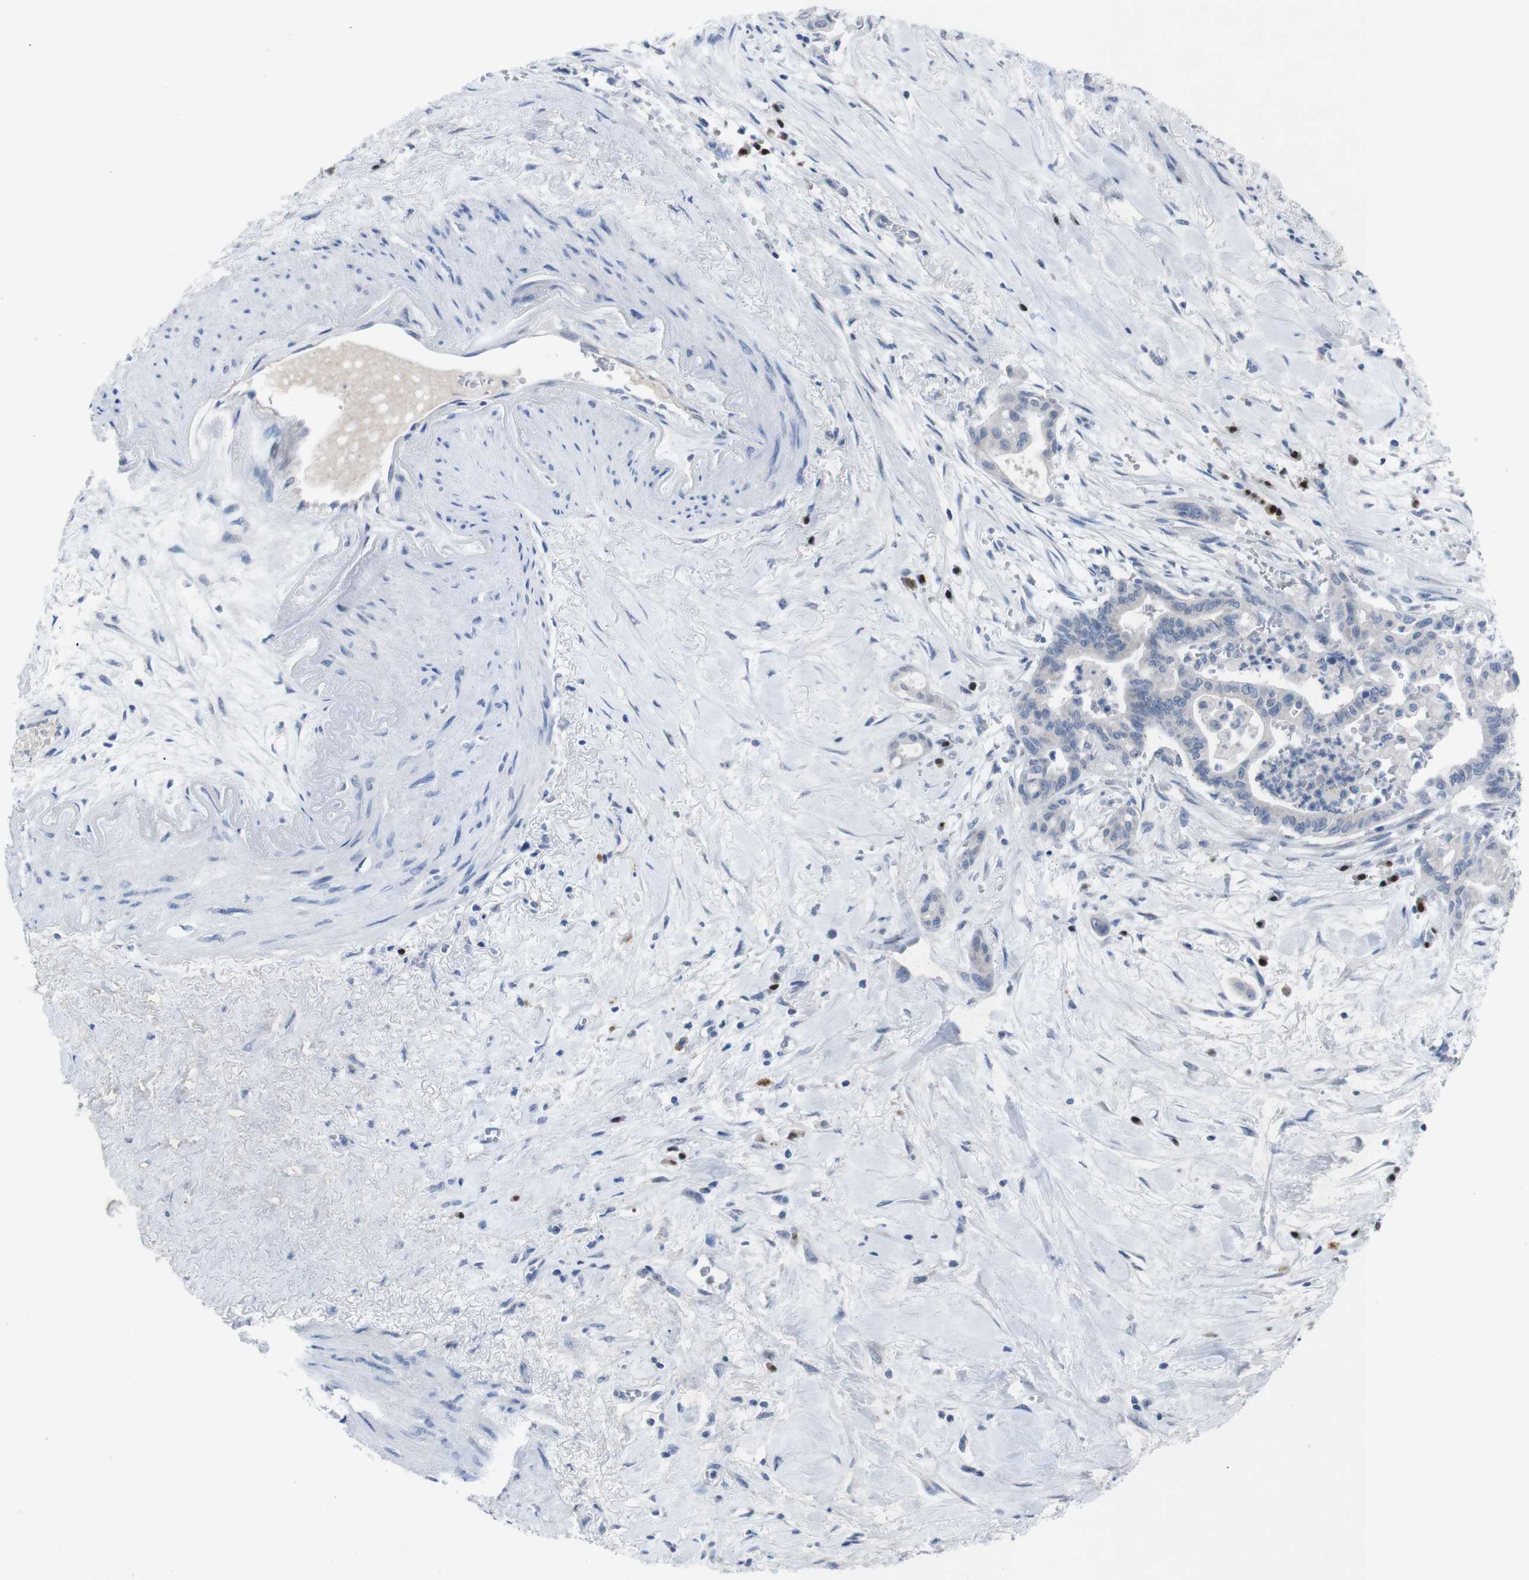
{"staining": {"intensity": "negative", "quantity": "none", "location": "none"}, "tissue": "pancreatic cancer", "cell_type": "Tumor cells", "image_type": "cancer", "snomed": [{"axis": "morphology", "description": "Adenocarcinoma, NOS"}, {"axis": "topography", "description": "Pancreas"}], "caption": "This is a histopathology image of immunohistochemistry (IHC) staining of adenocarcinoma (pancreatic), which shows no positivity in tumor cells. (DAB immunohistochemistry (IHC) visualized using brightfield microscopy, high magnification).", "gene": "IRF4", "patient": {"sex": "male", "age": 70}}